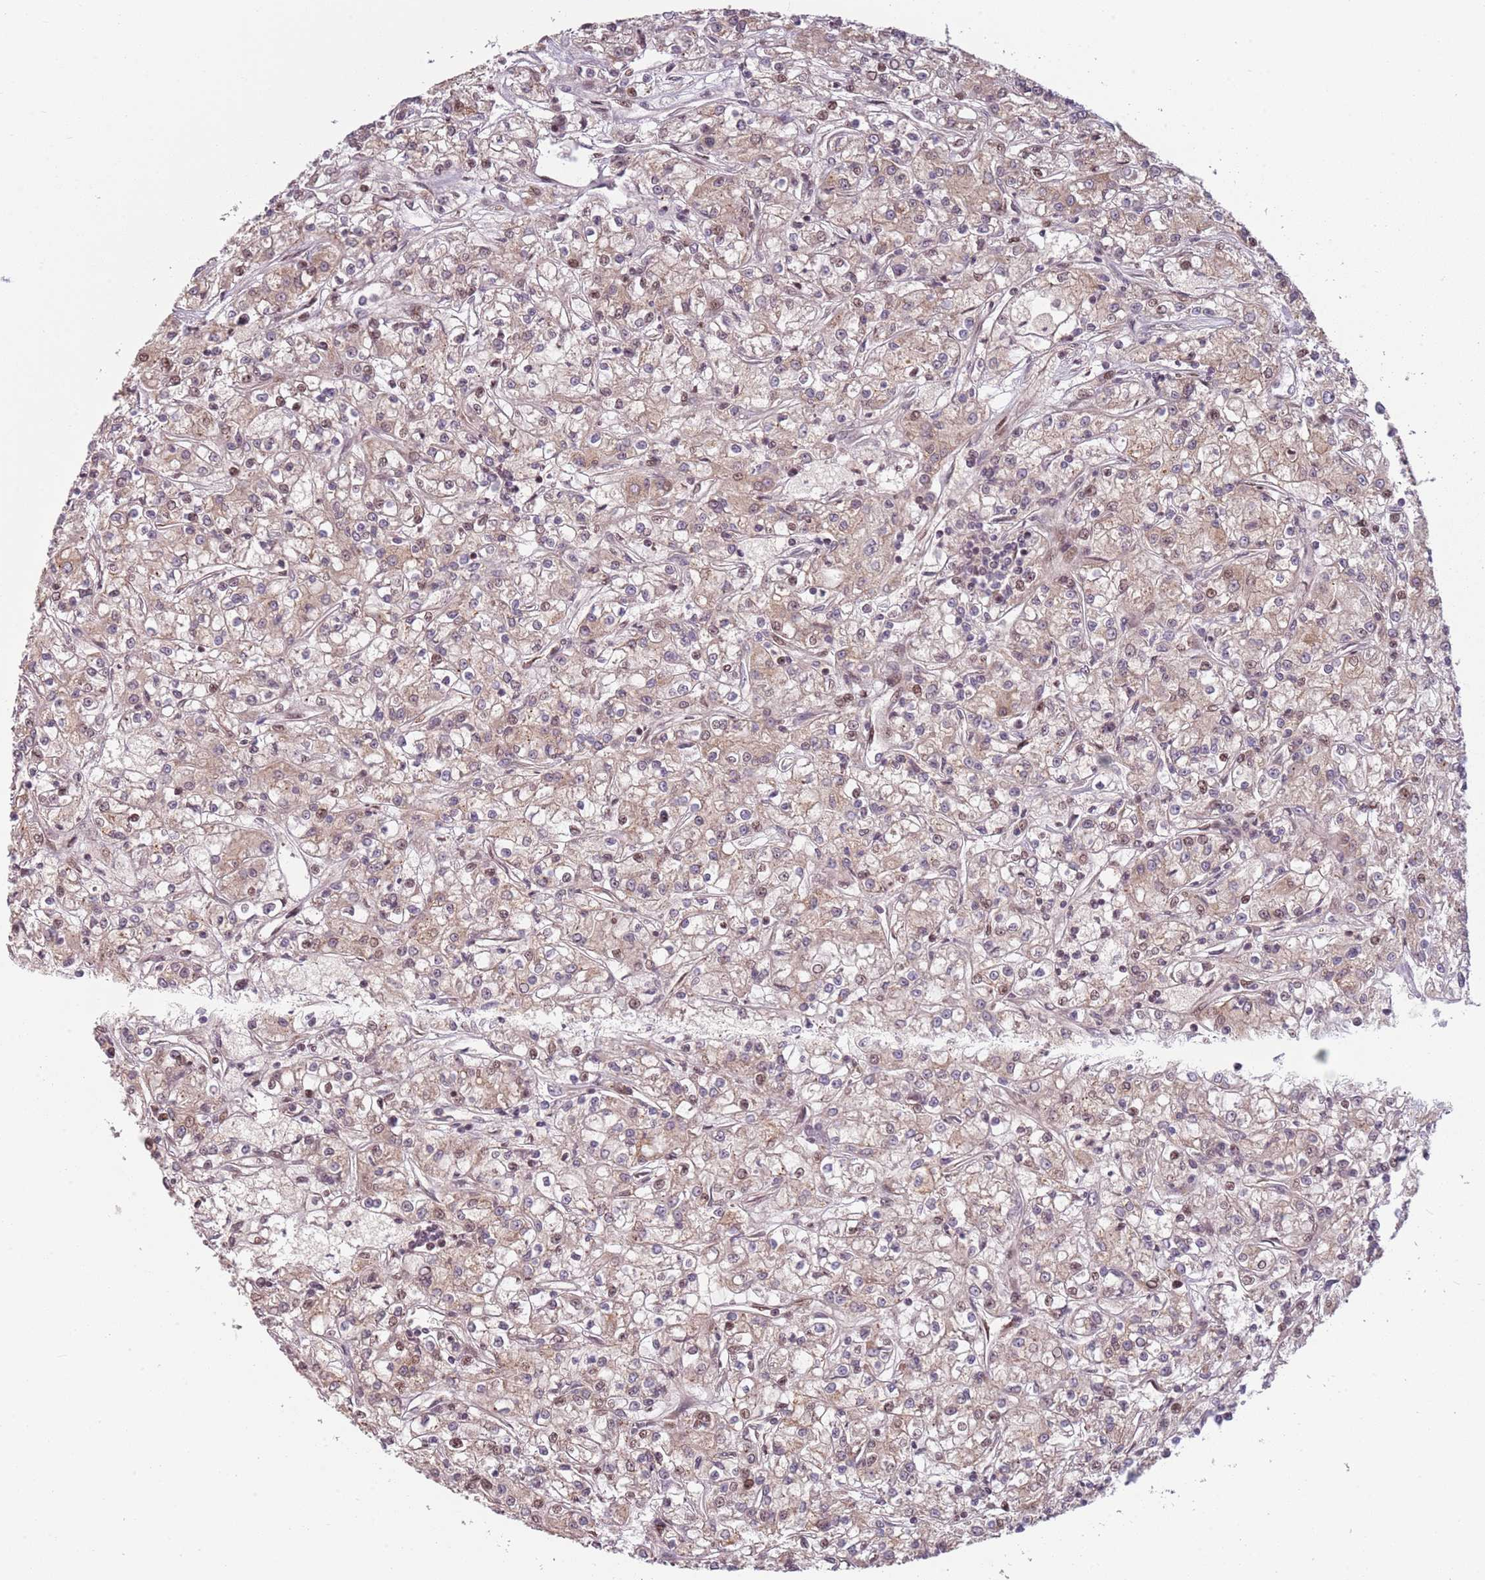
{"staining": {"intensity": "weak", "quantity": ">75%", "location": "cytoplasmic/membranous,nuclear"}, "tissue": "renal cancer", "cell_type": "Tumor cells", "image_type": "cancer", "snomed": [{"axis": "morphology", "description": "Adenocarcinoma, NOS"}, {"axis": "topography", "description": "Kidney"}], "caption": "Protein analysis of renal adenocarcinoma tissue demonstrates weak cytoplasmic/membranous and nuclear positivity in about >75% of tumor cells.", "gene": "ADGRG1", "patient": {"sex": "female", "age": 59}}